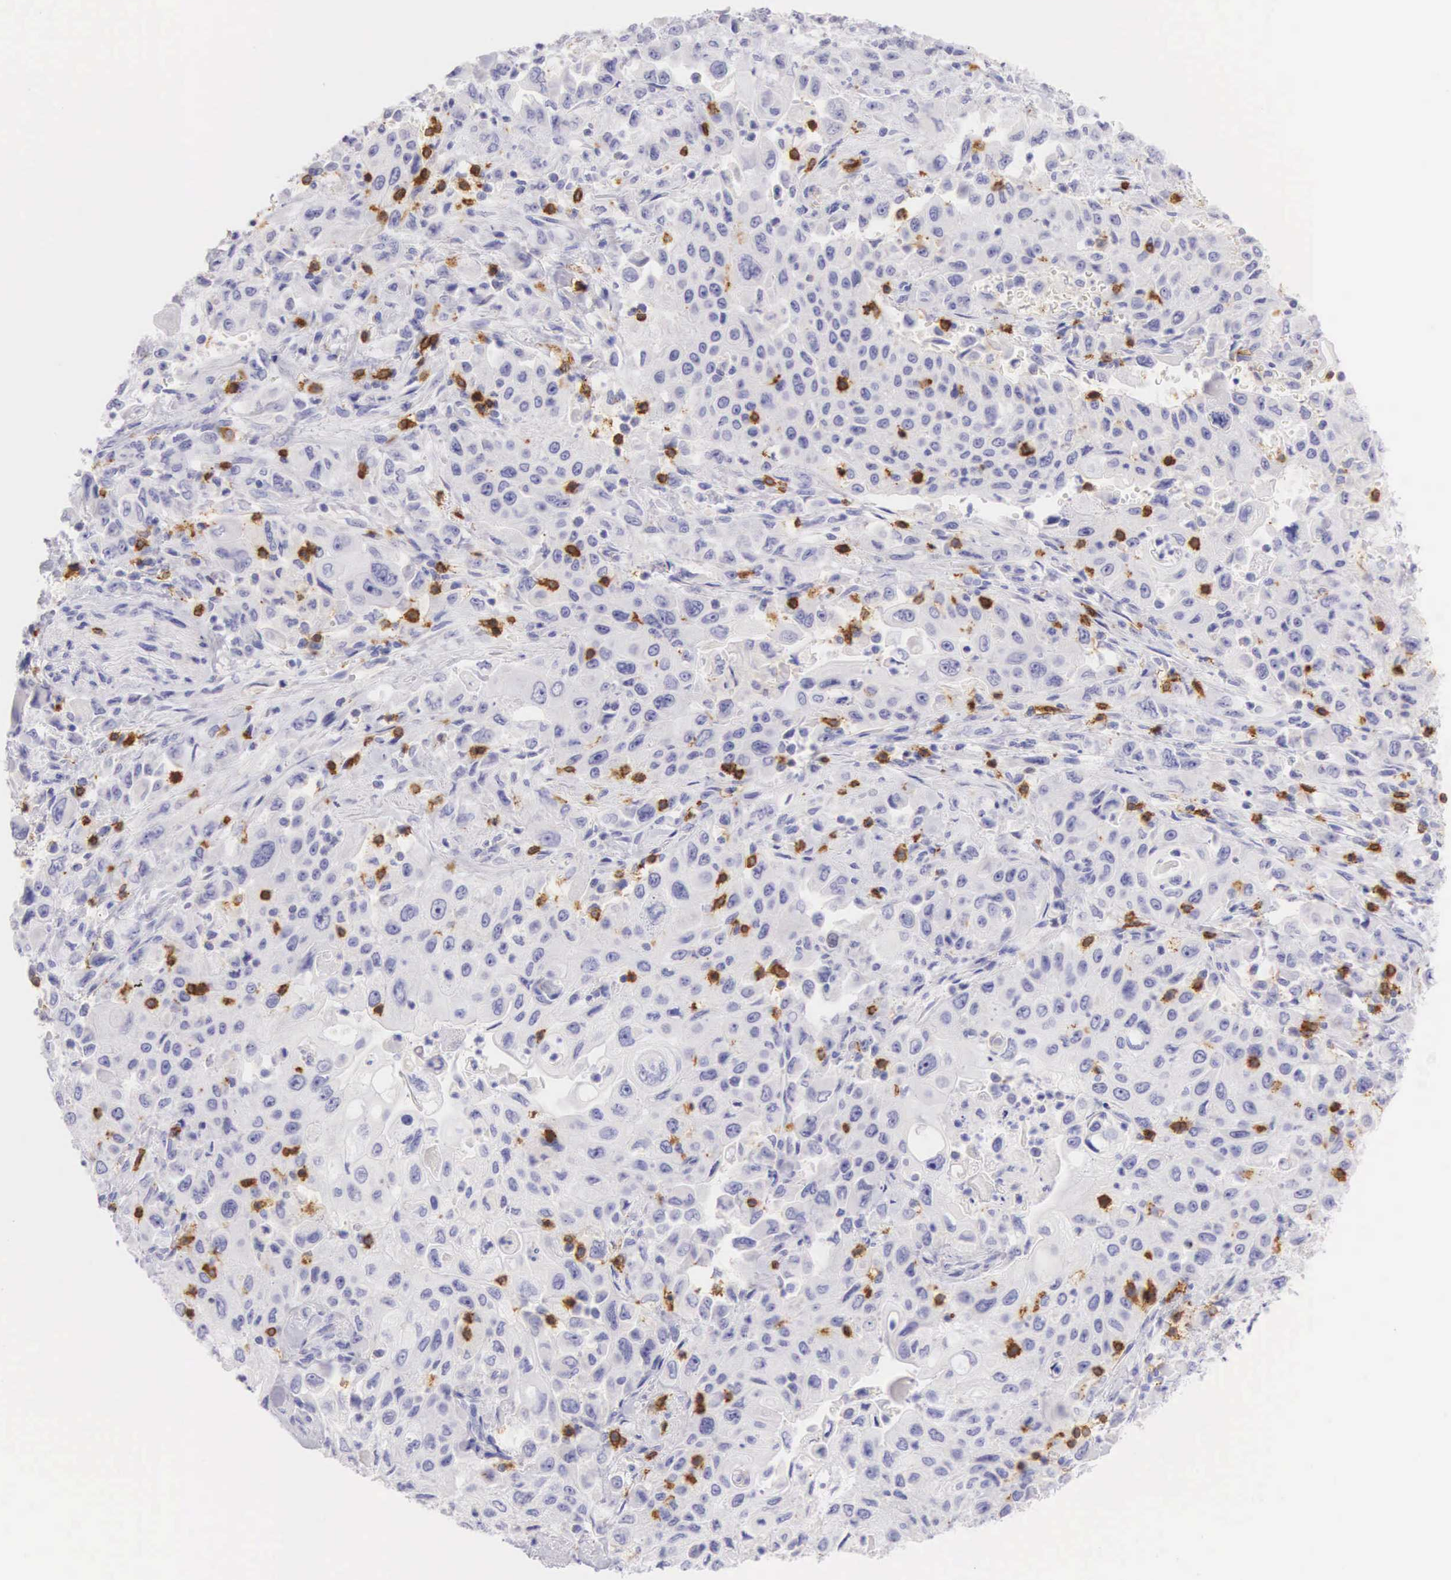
{"staining": {"intensity": "negative", "quantity": "none", "location": "none"}, "tissue": "pancreatic cancer", "cell_type": "Tumor cells", "image_type": "cancer", "snomed": [{"axis": "morphology", "description": "Adenocarcinoma, NOS"}, {"axis": "topography", "description": "Pancreas"}], "caption": "Protein analysis of pancreatic cancer (adenocarcinoma) reveals no significant expression in tumor cells. The staining is performed using DAB (3,3'-diaminobenzidine) brown chromogen with nuclei counter-stained in using hematoxylin.", "gene": "CD3E", "patient": {"sex": "male", "age": 70}}